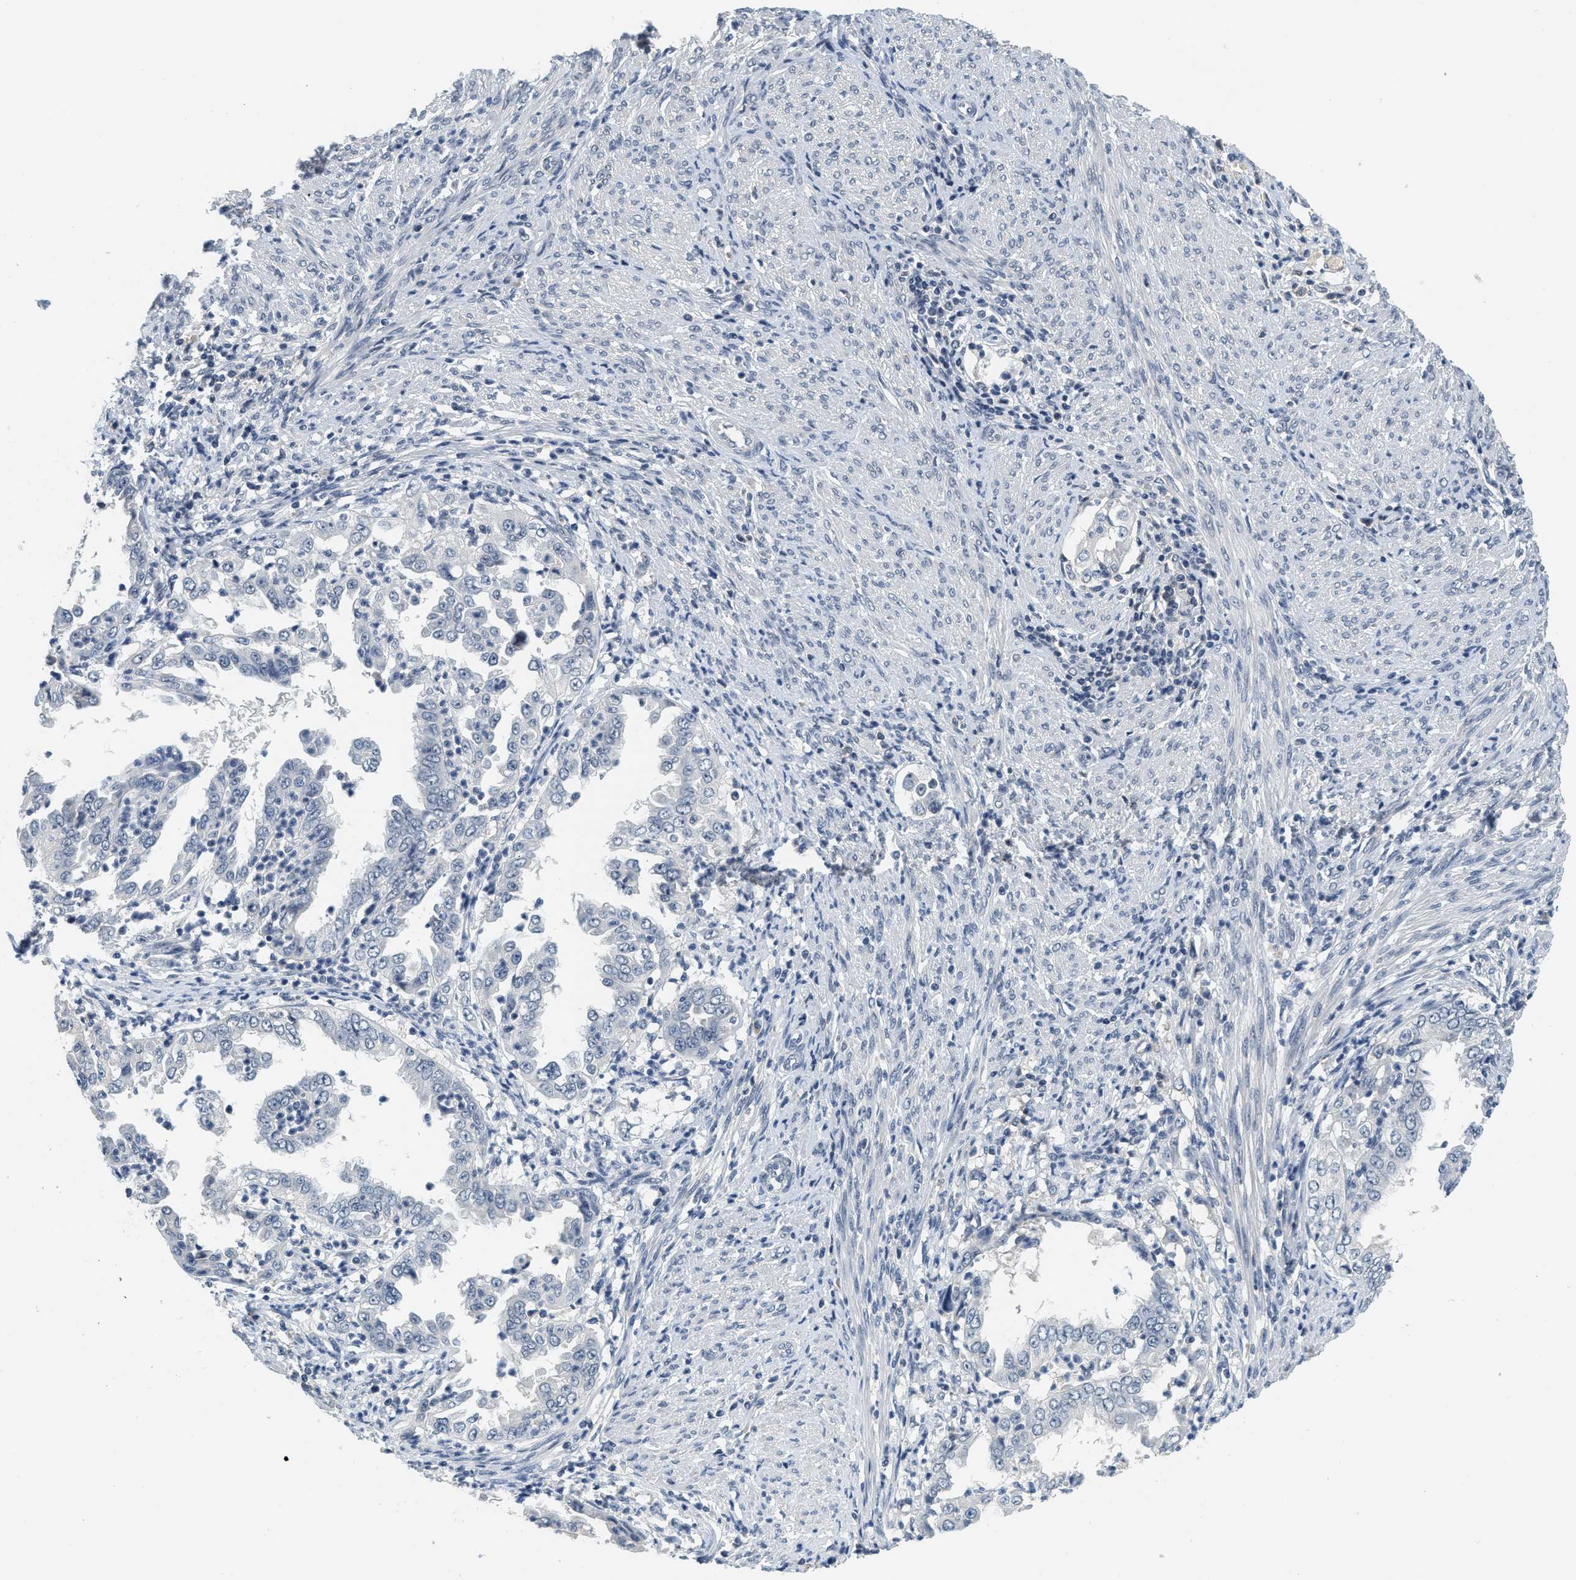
{"staining": {"intensity": "weak", "quantity": "<25%", "location": "nuclear"}, "tissue": "endometrial cancer", "cell_type": "Tumor cells", "image_type": "cancer", "snomed": [{"axis": "morphology", "description": "Adenocarcinoma, NOS"}, {"axis": "topography", "description": "Endometrium"}], "caption": "Tumor cells are negative for protein expression in human endometrial cancer. (Stains: DAB (3,3'-diaminobenzidine) IHC with hematoxylin counter stain, Microscopy: brightfield microscopy at high magnification).", "gene": "MZF1", "patient": {"sex": "female", "age": 85}}